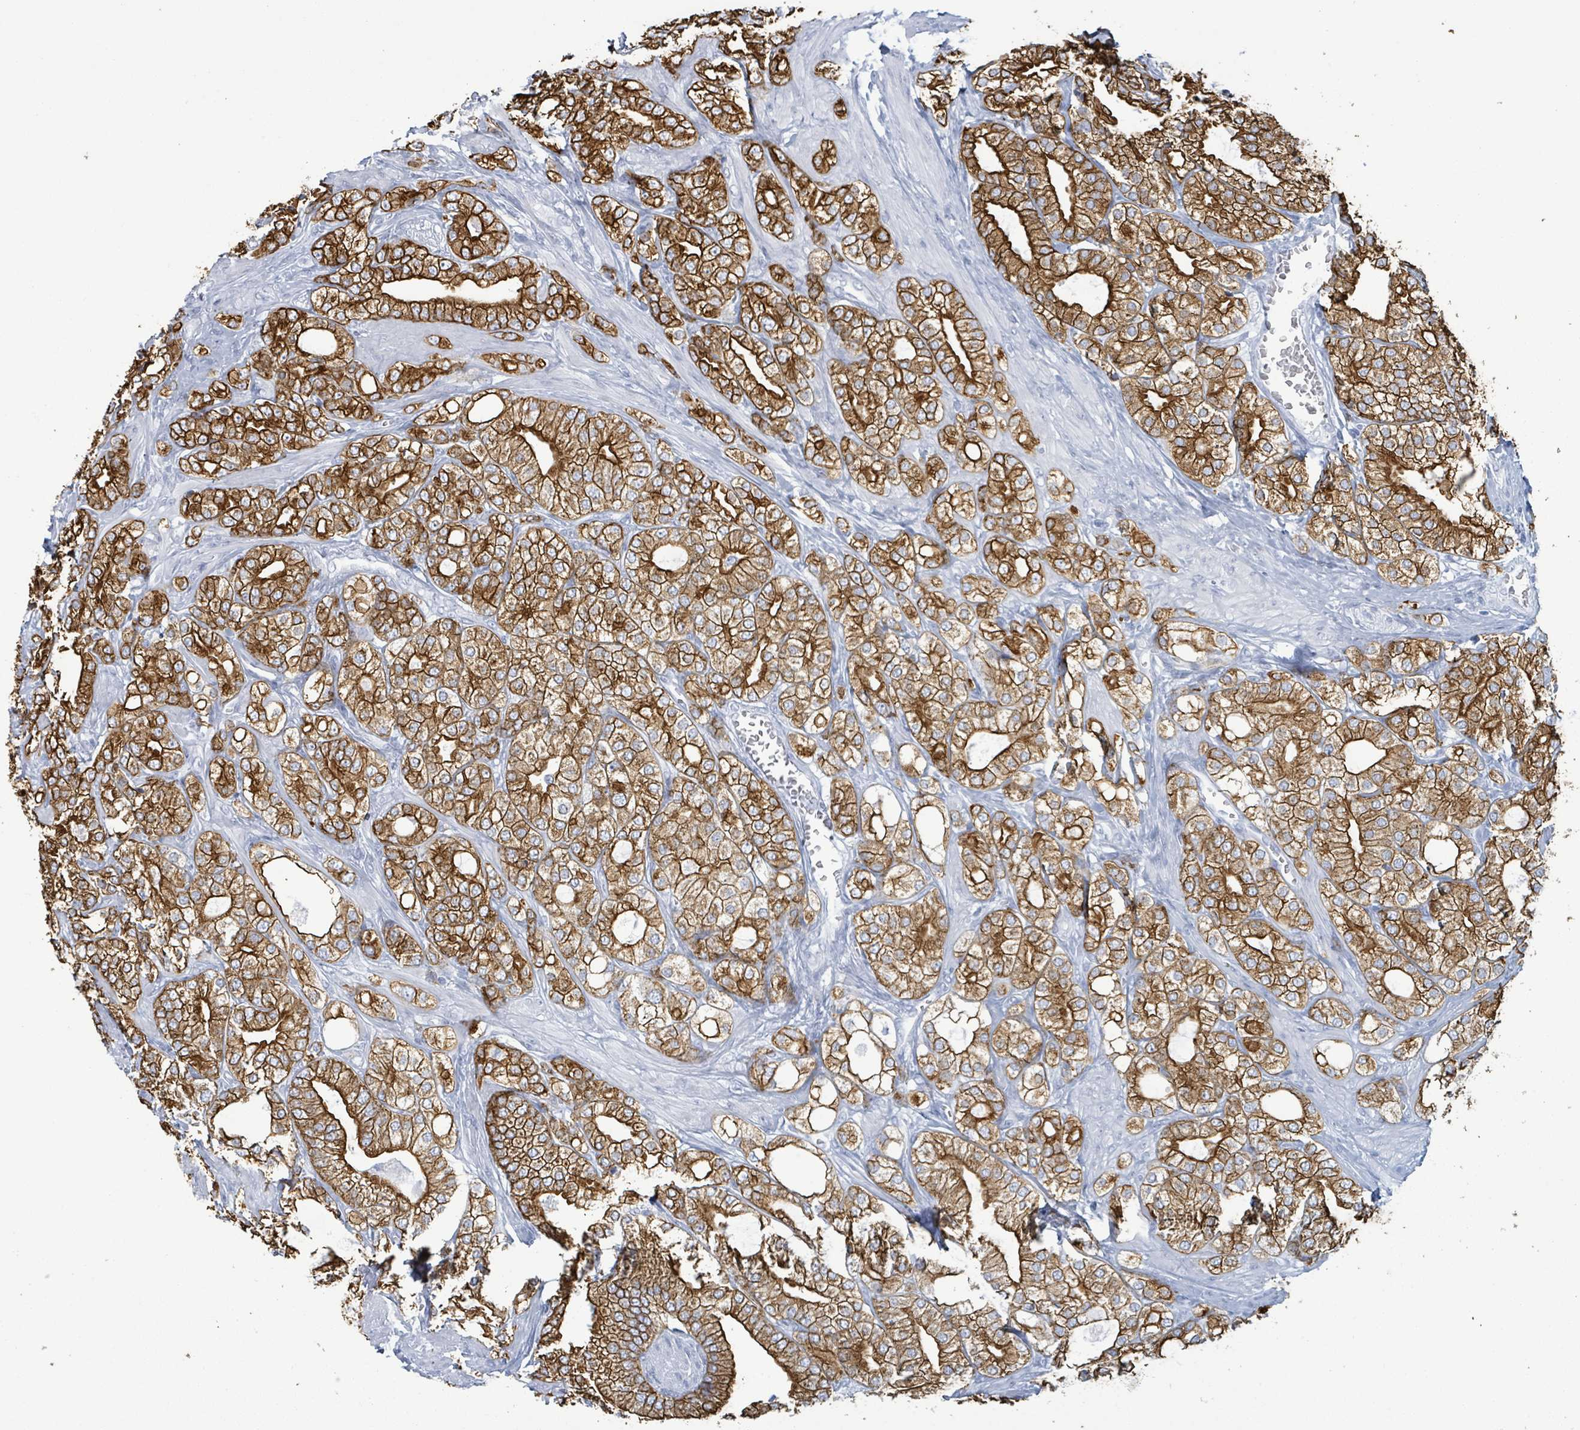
{"staining": {"intensity": "strong", "quantity": ">75%", "location": "cytoplasmic/membranous"}, "tissue": "prostate cancer", "cell_type": "Tumor cells", "image_type": "cancer", "snomed": [{"axis": "morphology", "description": "Adenocarcinoma, High grade"}, {"axis": "topography", "description": "Prostate"}], "caption": "Approximately >75% of tumor cells in human prostate cancer (high-grade adenocarcinoma) display strong cytoplasmic/membranous protein staining as visualized by brown immunohistochemical staining.", "gene": "KRT8", "patient": {"sex": "male", "age": 50}}